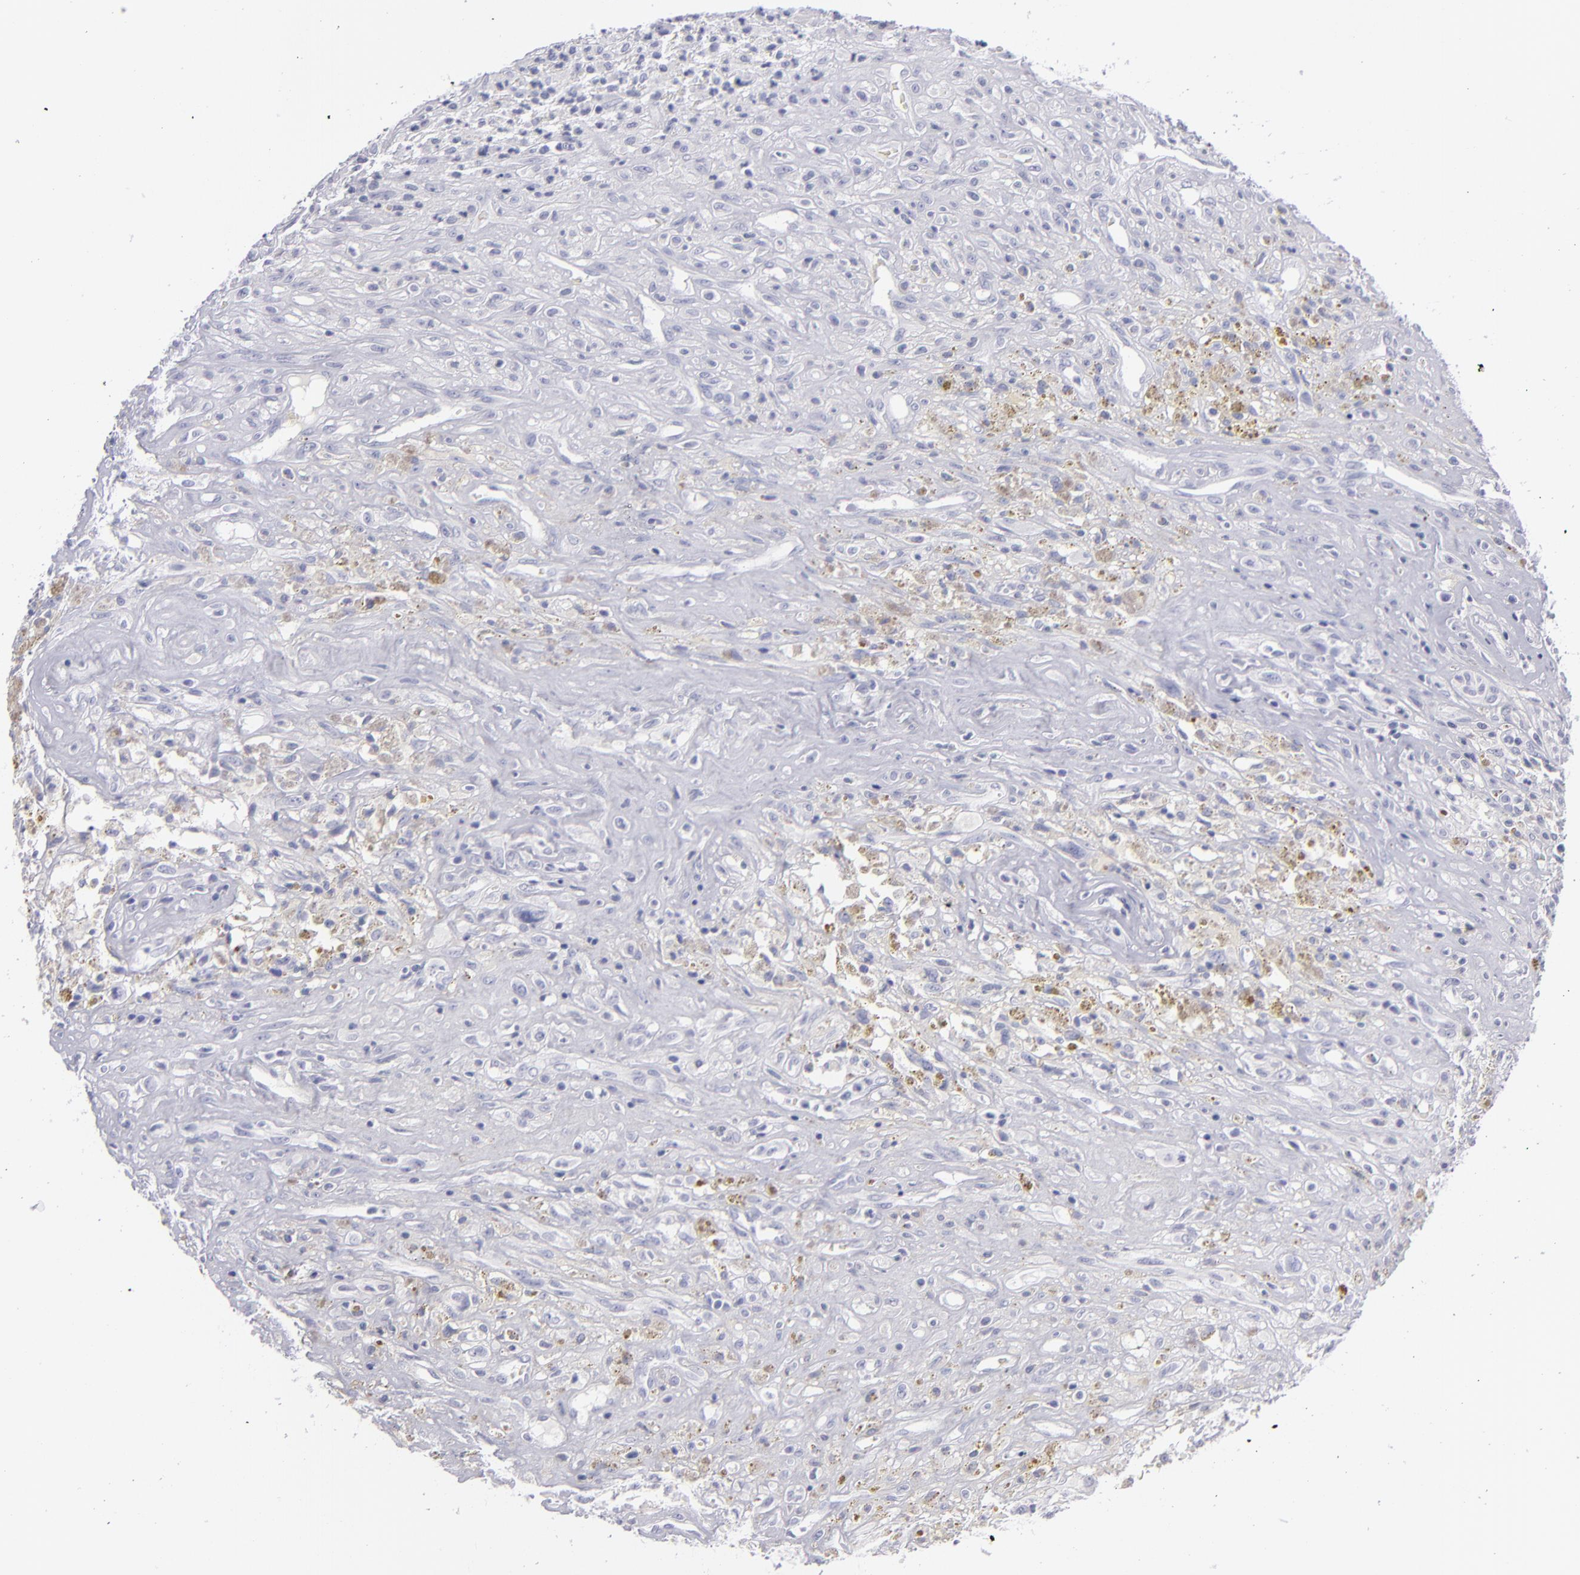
{"staining": {"intensity": "negative", "quantity": "none", "location": "none"}, "tissue": "glioma", "cell_type": "Tumor cells", "image_type": "cancer", "snomed": [{"axis": "morphology", "description": "Glioma, malignant, High grade"}, {"axis": "topography", "description": "Brain"}], "caption": "Immunohistochemistry of human malignant glioma (high-grade) shows no staining in tumor cells.", "gene": "MYH11", "patient": {"sex": "male", "age": 66}}